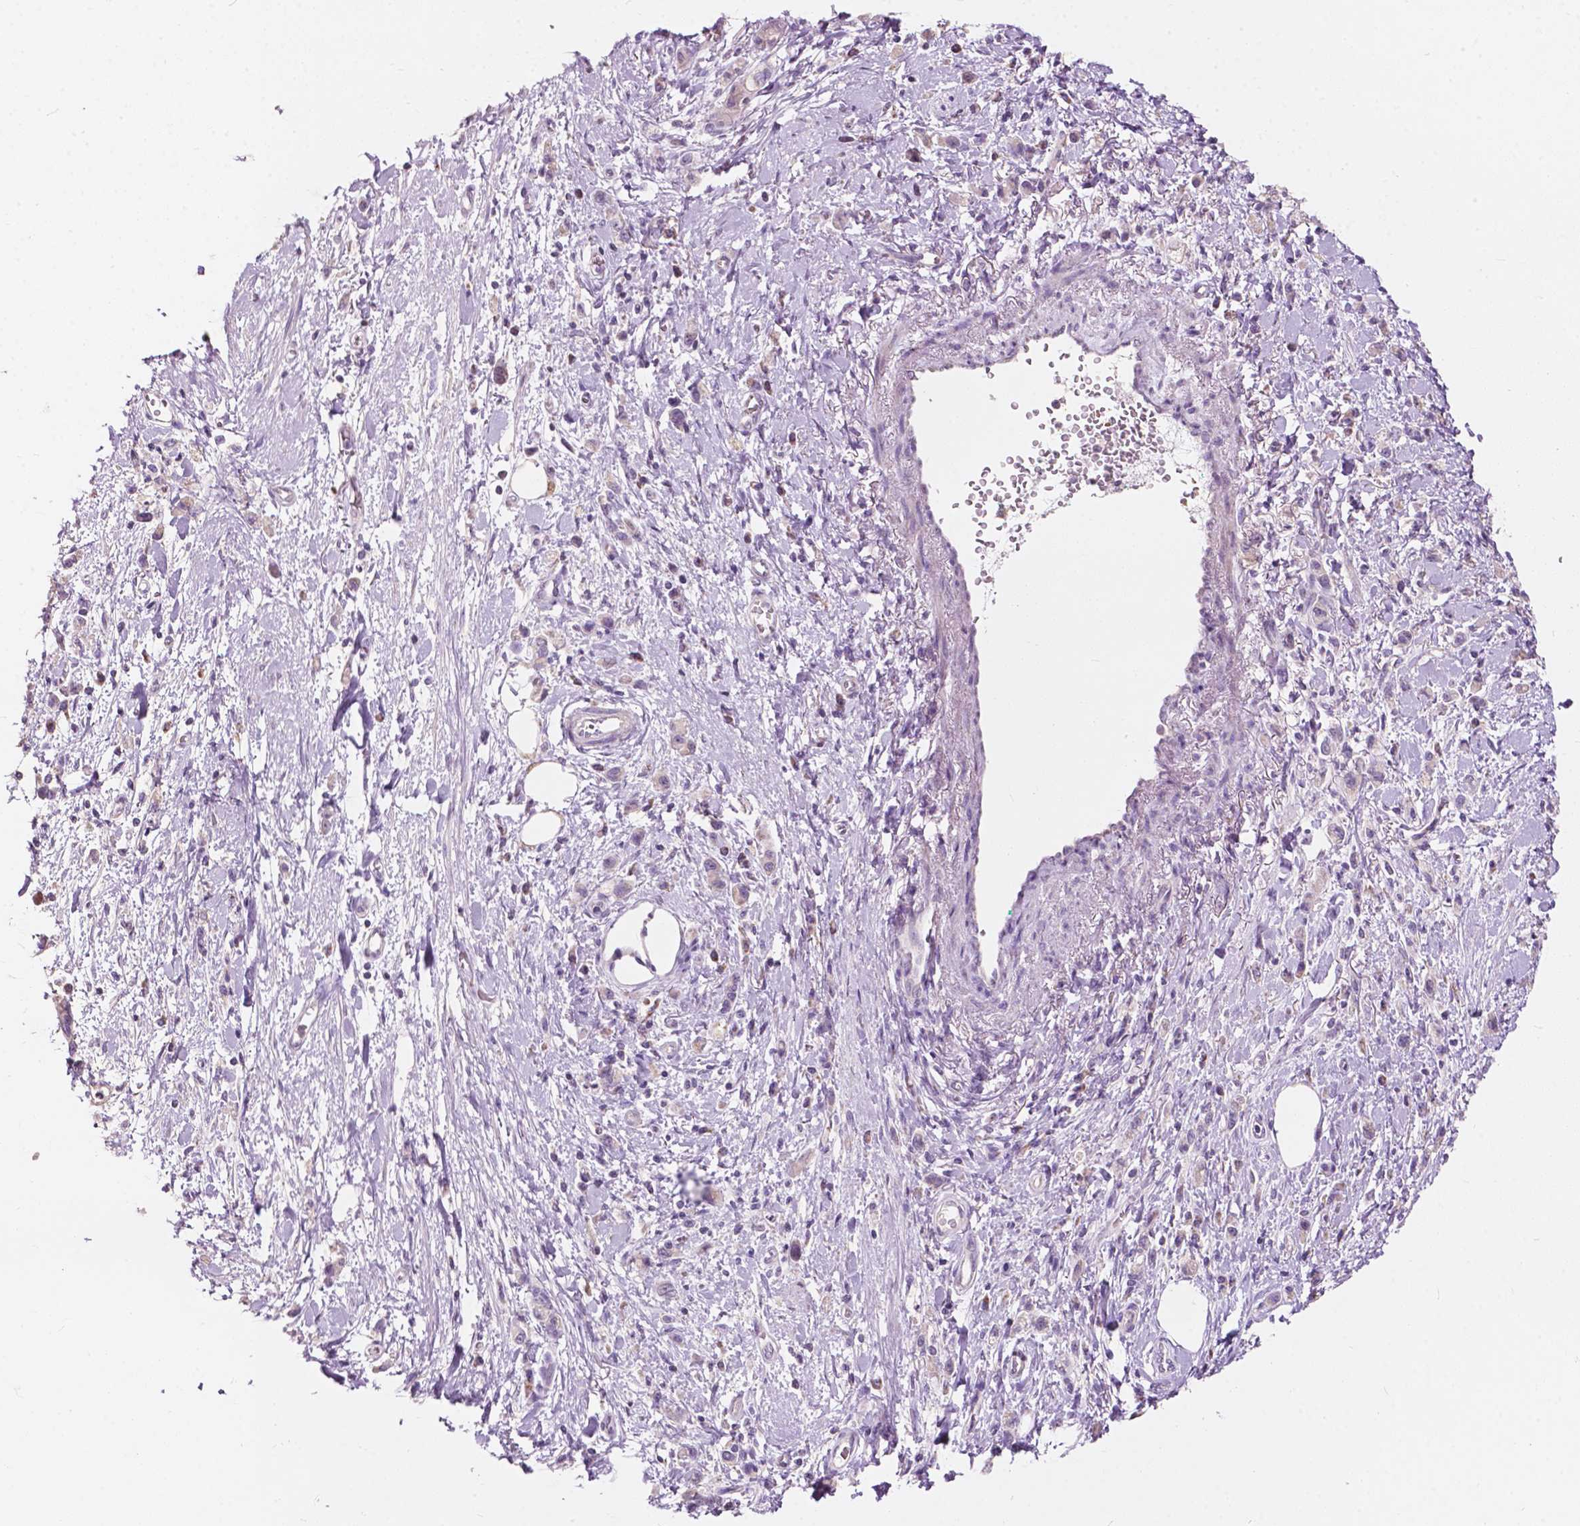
{"staining": {"intensity": "negative", "quantity": "none", "location": "none"}, "tissue": "stomach cancer", "cell_type": "Tumor cells", "image_type": "cancer", "snomed": [{"axis": "morphology", "description": "Adenocarcinoma, NOS"}, {"axis": "topography", "description": "Stomach"}], "caption": "This is an immunohistochemistry (IHC) histopathology image of human stomach adenocarcinoma. There is no staining in tumor cells.", "gene": "NDUFS1", "patient": {"sex": "male", "age": 77}}